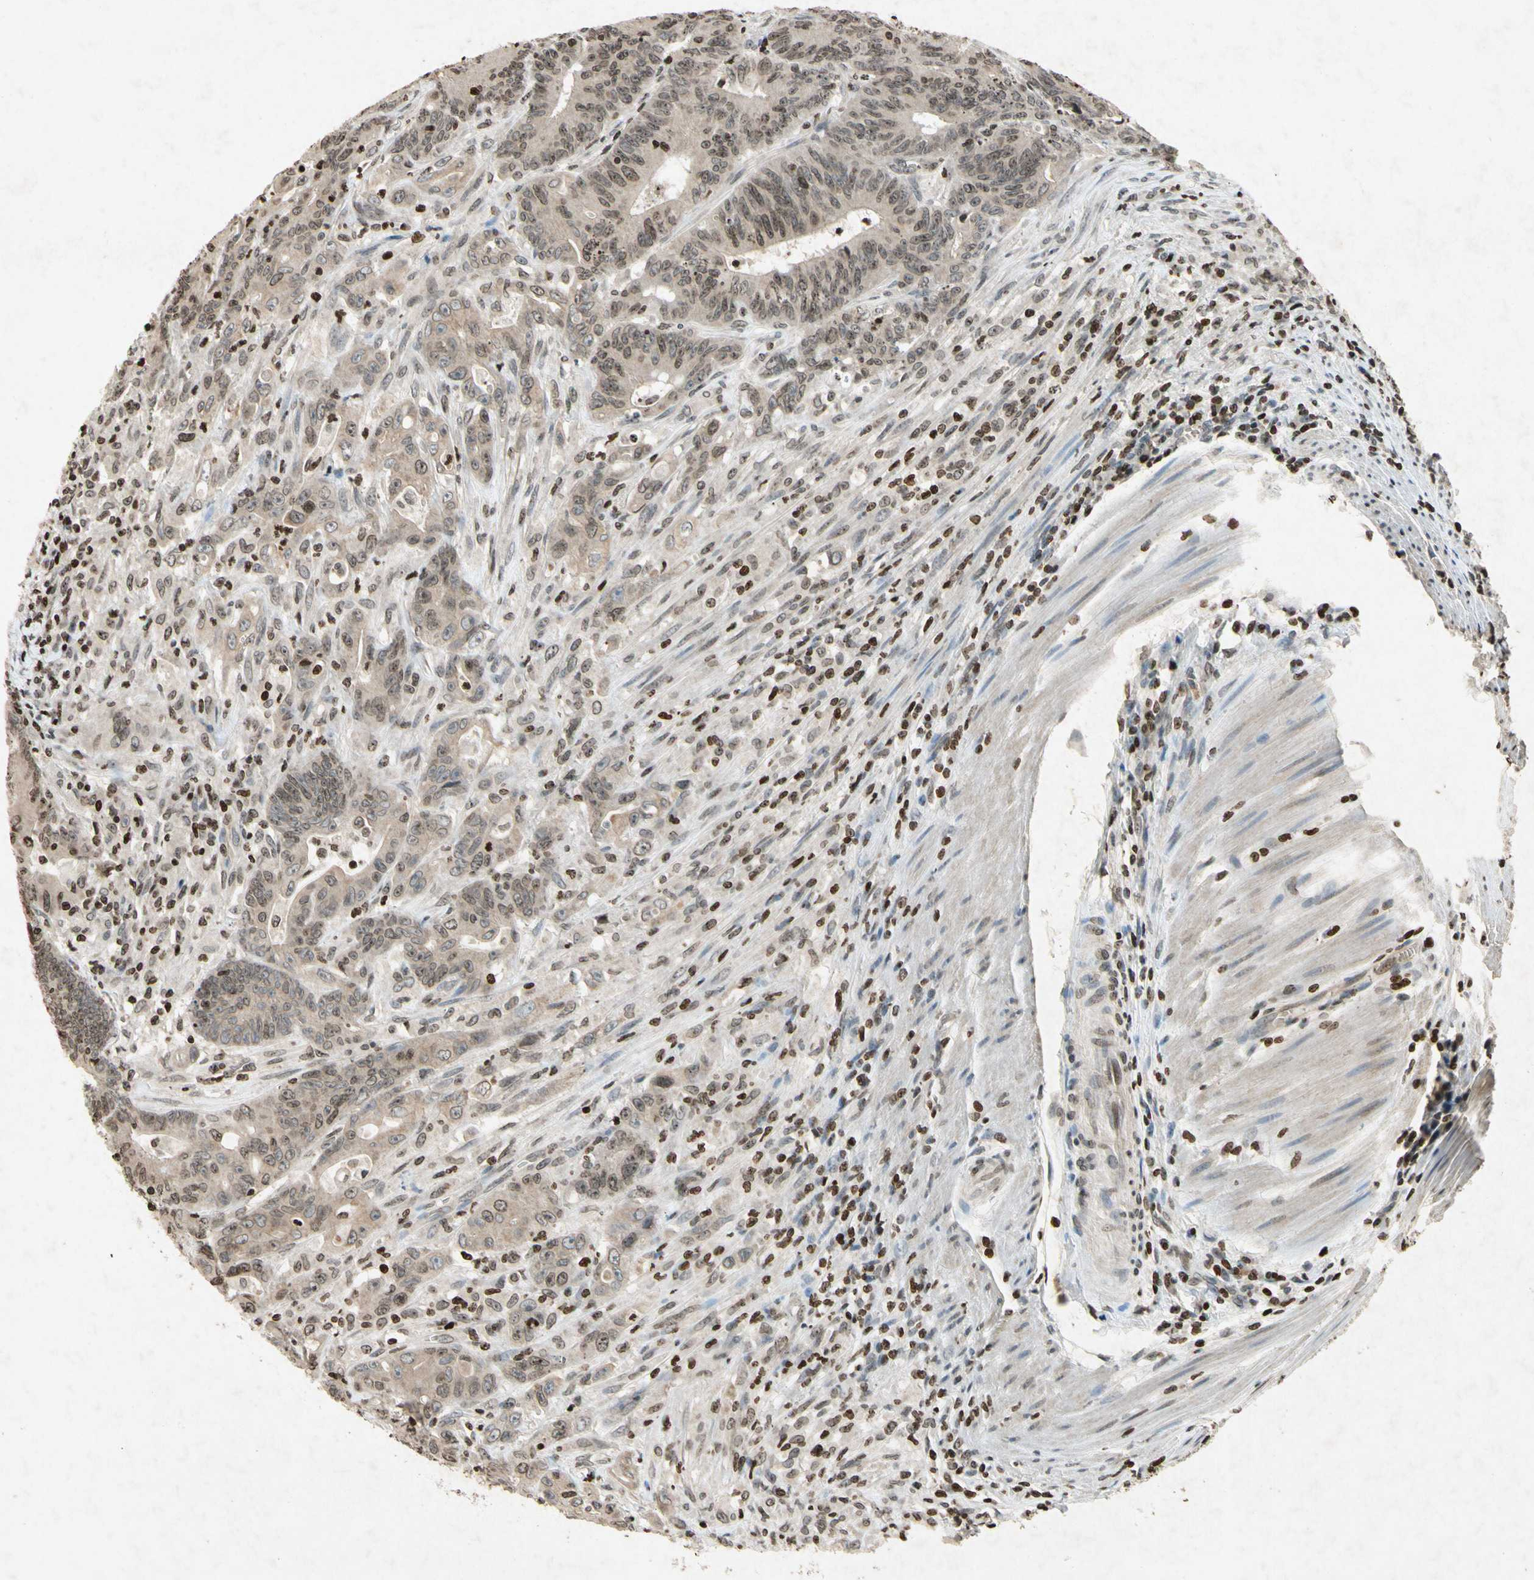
{"staining": {"intensity": "weak", "quantity": "<25%", "location": "cytoplasmic/membranous,nuclear"}, "tissue": "colorectal cancer", "cell_type": "Tumor cells", "image_type": "cancer", "snomed": [{"axis": "morphology", "description": "Adenocarcinoma, NOS"}, {"axis": "topography", "description": "Colon"}], "caption": "Immunohistochemistry of adenocarcinoma (colorectal) exhibits no positivity in tumor cells. (Immunohistochemistry (ihc), brightfield microscopy, high magnification).", "gene": "HOXB3", "patient": {"sex": "male", "age": 45}}